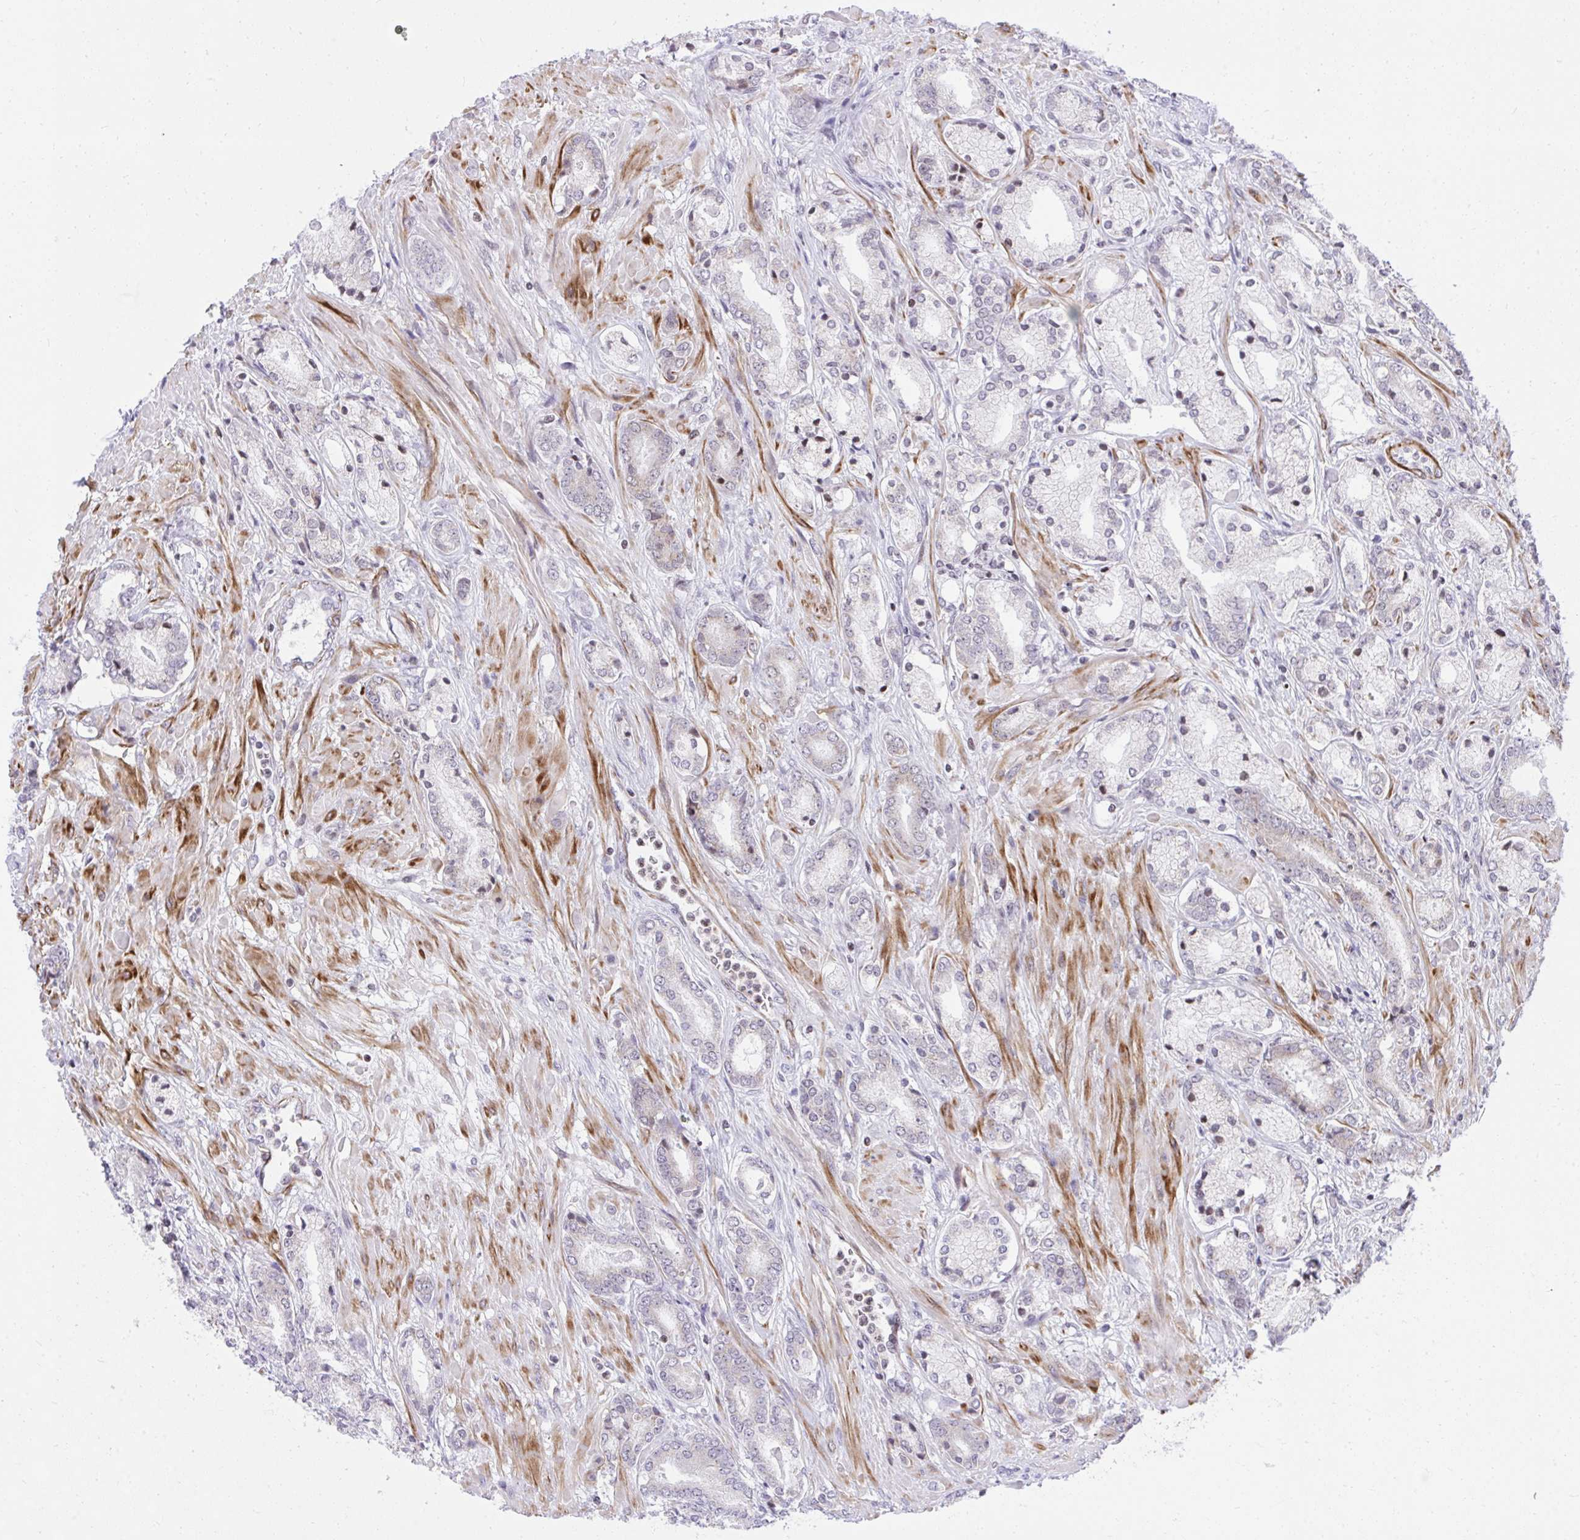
{"staining": {"intensity": "negative", "quantity": "none", "location": "none"}, "tissue": "prostate cancer", "cell_type": "Tumor cells", "image_type": "cancer", "snomed": [{"axis": "morphology", "description": "Adenocarcinoma, High grade"}, {"axis": "topography", "description": "Prostate"}], "caption": "An IHC histopathology image of prostate cancer is shown. There is no staining in tumor cells of prostate cancer.", "gene": "KCNN4", "patient": {"sex": "male", "age": 56}}